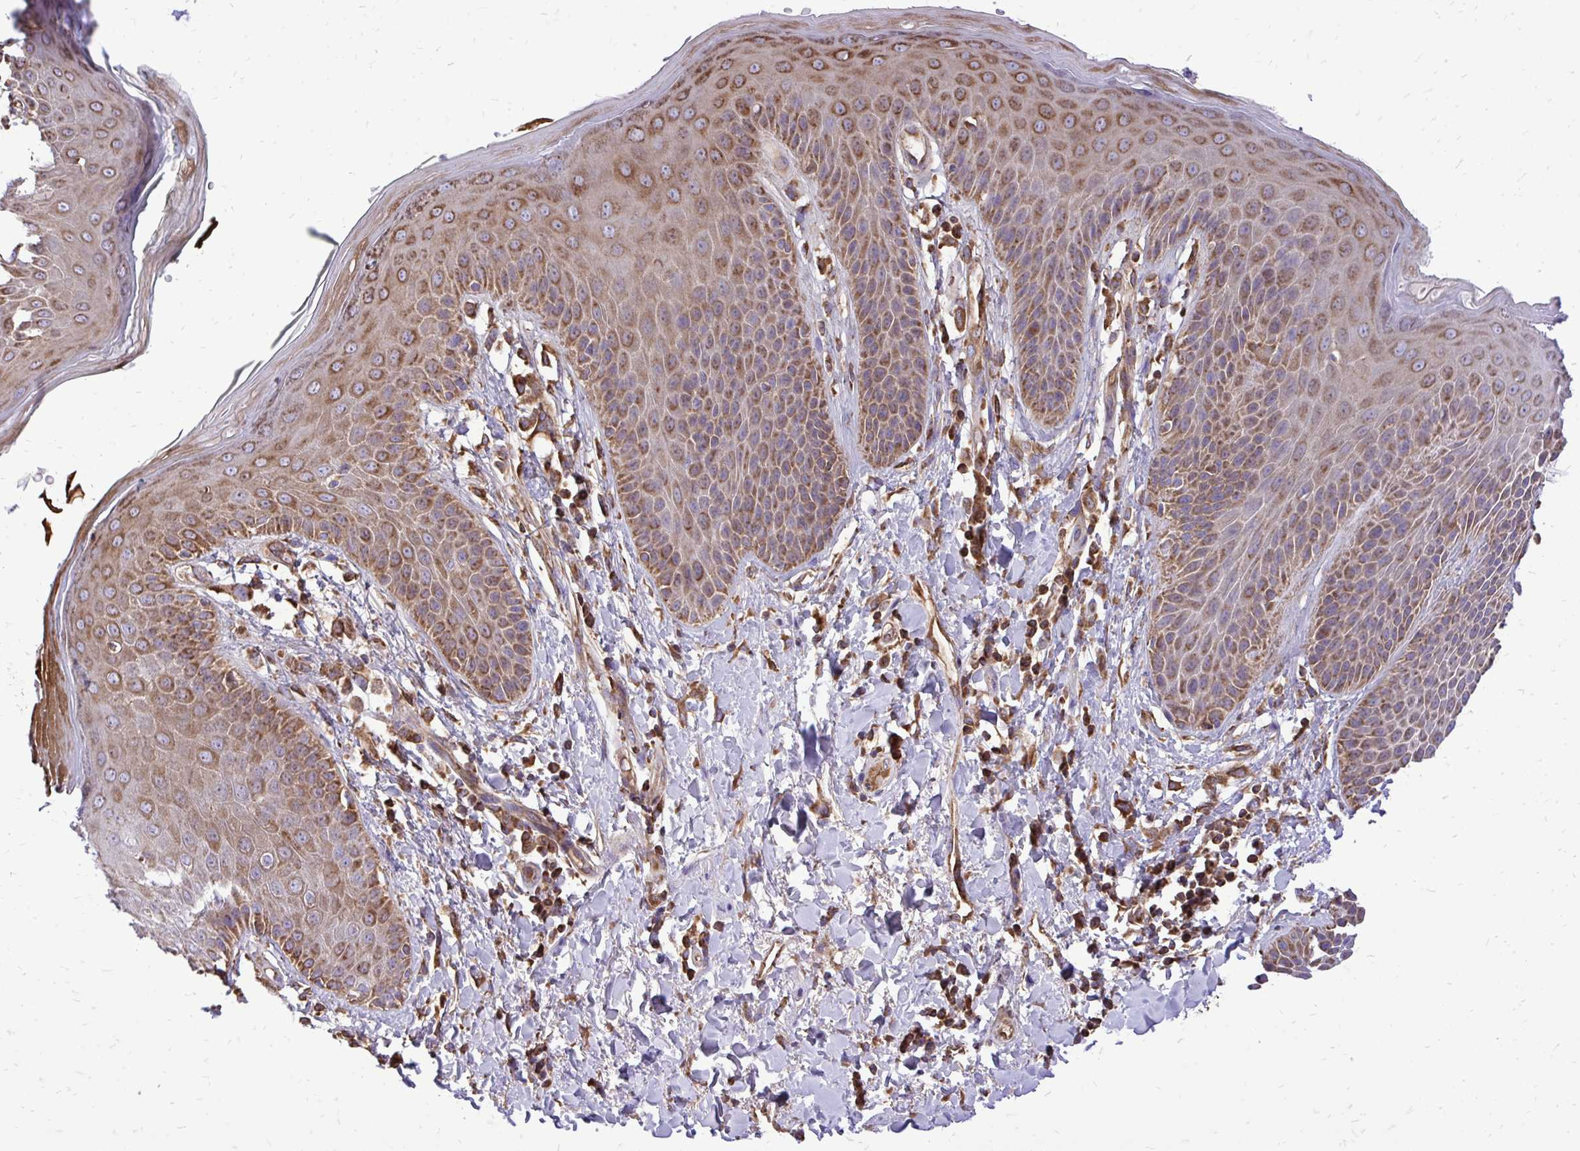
{"staining": {"intensity": "moderate", "quantity": "25%-75%", "location": "cytoplasmic/membranous"}, "tissue": "skin", "cell_type": "Epidermal cells", "image_type": "normal", "snomed": [{"axis": "morphology", "description": "Normal tissue, NOS"}, {"axis": "topography", "description": "Anal"}, {"axis": "topography", "description": "Peripheral nerve tissue"}], "caption": "Protein positivity by IHC demonstrates moderate cytoplasmic/membranous positivity in approximately 25%-75% of epidermal cells in unremarkable skin.", "gene": "ATP13A2", "patient": {"sex": "male", "age": 51}}